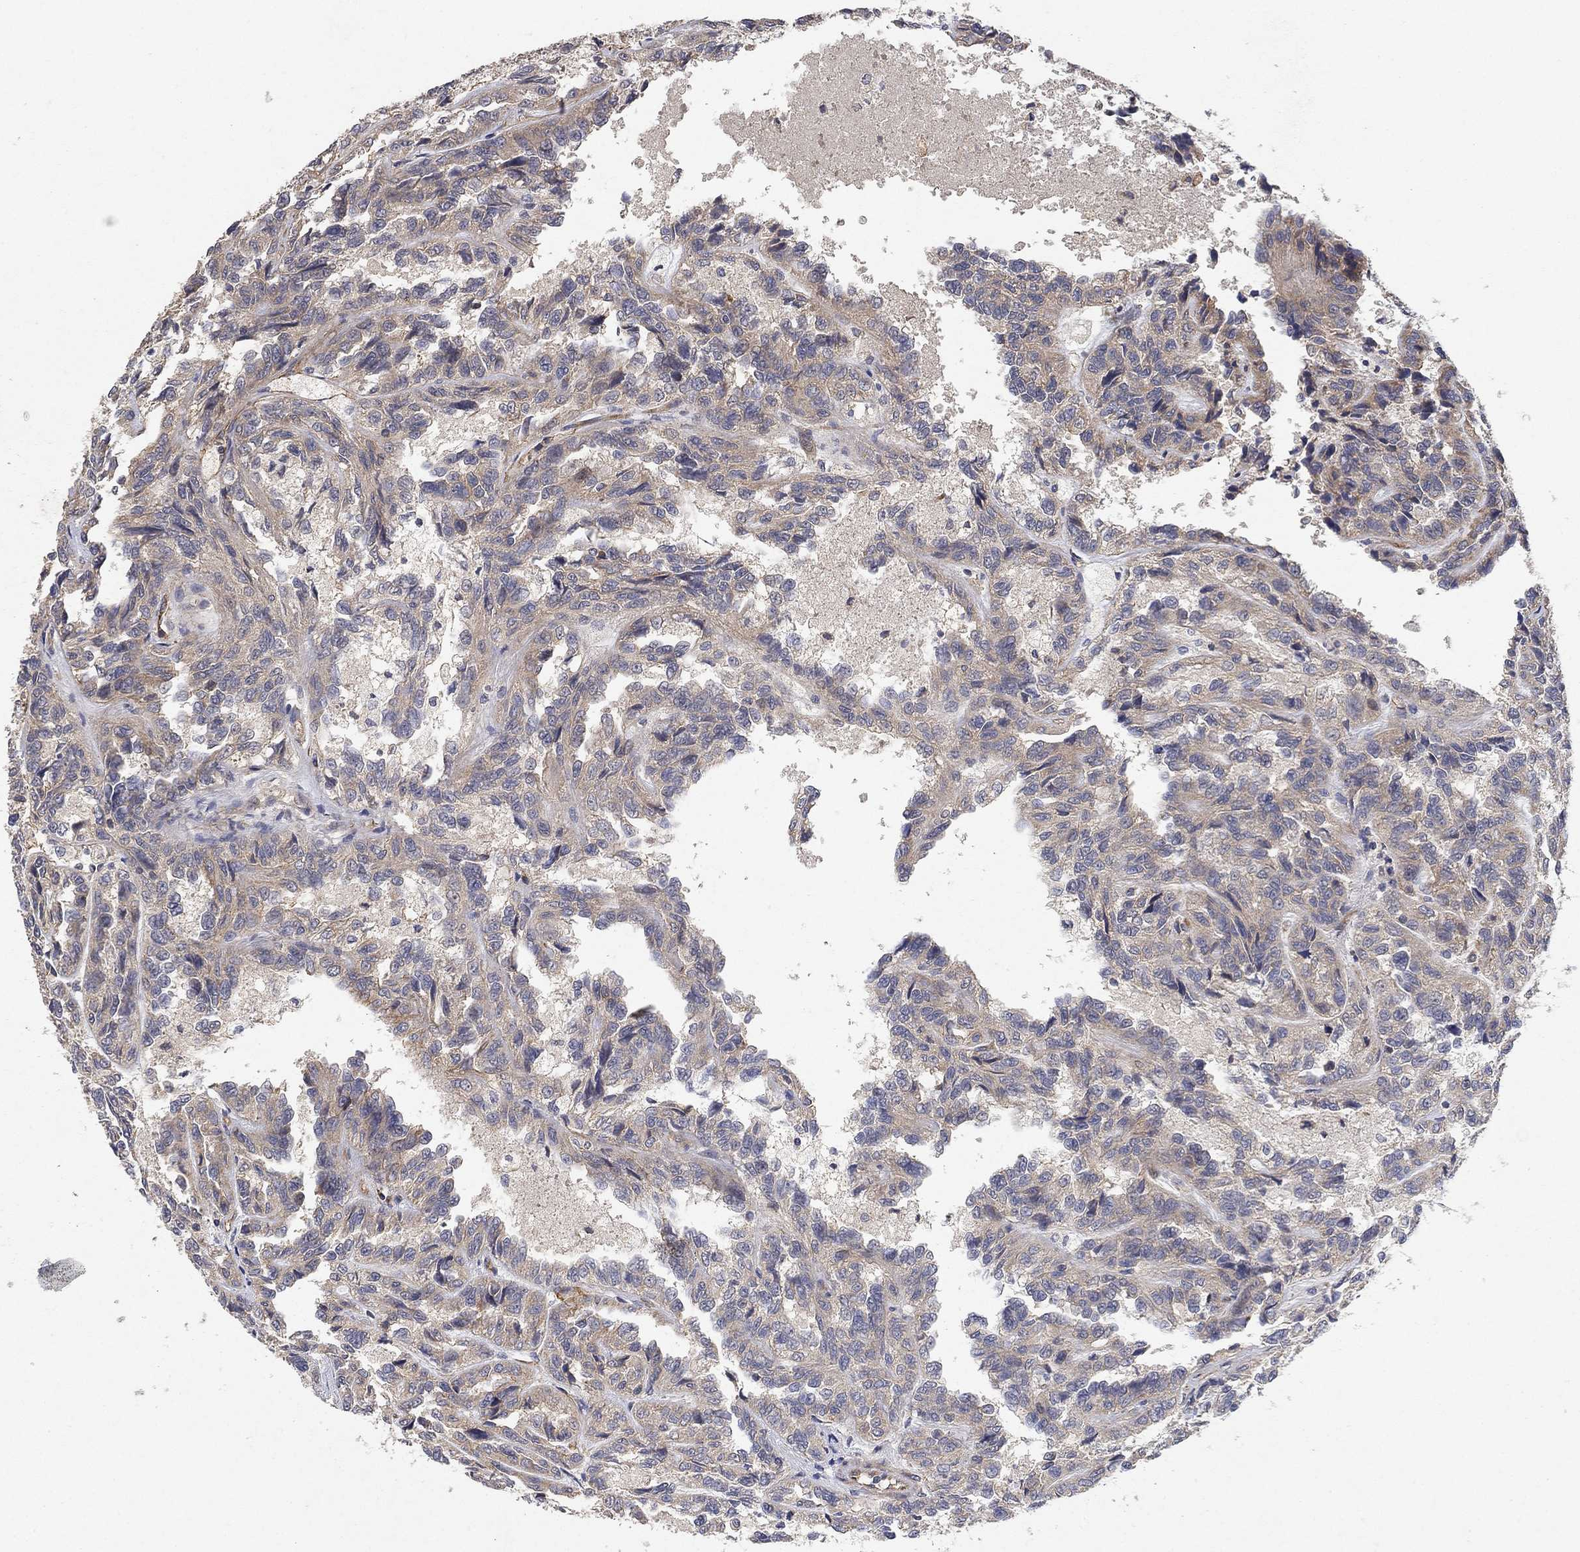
{"staining": {"intensity": "weak", "quantity": "25%-75%", "location": "cytoplasmic/membranous"}, "tissue": "renal cancer", "cell_type": "Tumor cells", "image_type": "cancer", "snomed": [{"axis": "morphology", "description": "Adenocarcinoma, NOS"}, {"axis": "topography", "description": "Kidney"}], "caption": "The image reveals immunohistochemical staining of renal adenocarcinoma. There is weak cytoplasmic/membranous positivity is appreciated in about 25%-75% of tumor cells. Nuclei are stained in blue.", "gene": "MCUR1", "patient": {"sex": "male", "age": 79}}